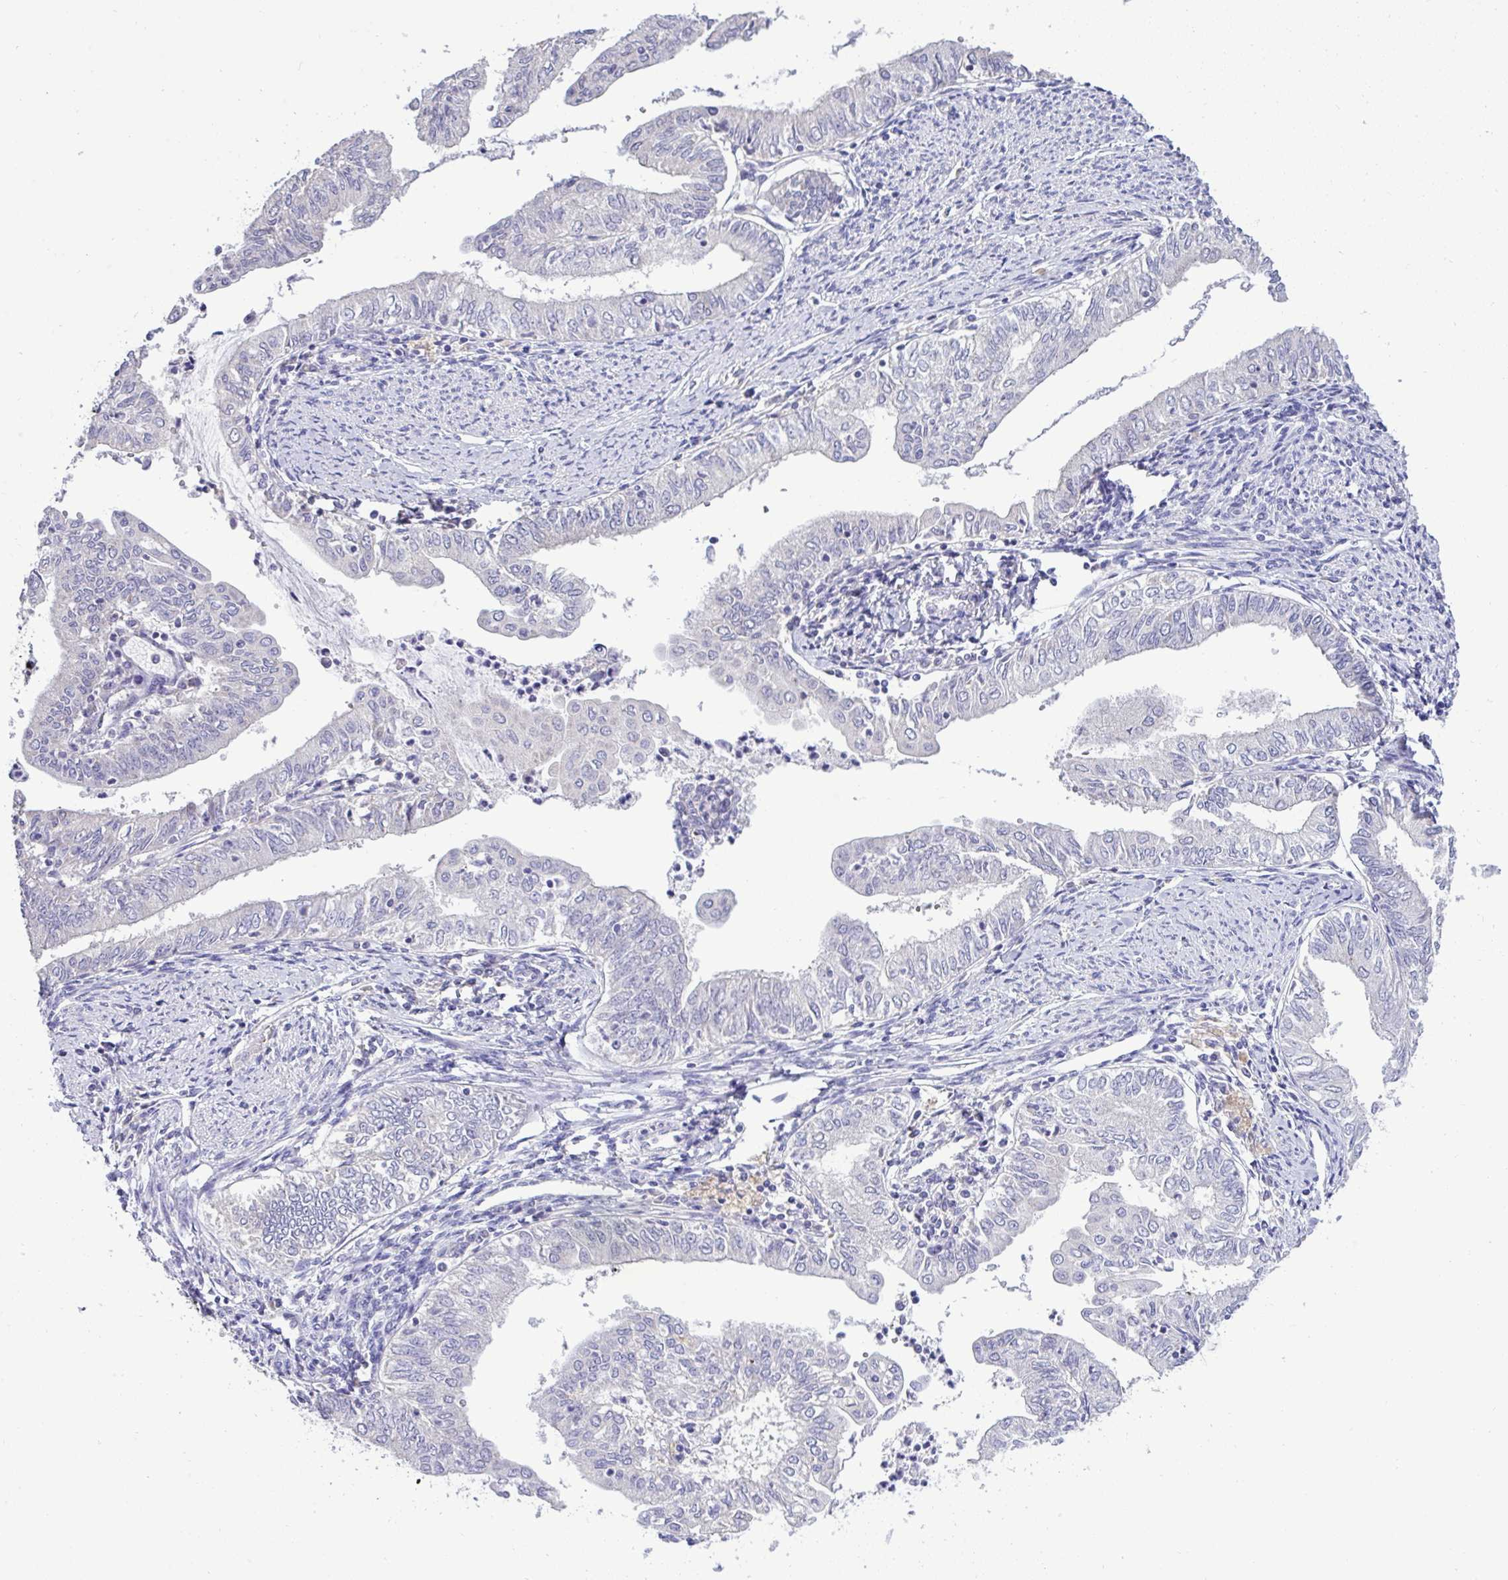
{"staining": {"intensity": "negative", "quantity": "none", "location": "none"}, "tissue": "endometrial cancer", "cell_type": "Tumor cells", "image_type": "cancer", "snomed": [{"axis": "morphology", "description": "Adenocarcinoma, NOS"}, {"axis": "topography", "description": "Endometrium"}], "caption": "There is no significant staining in tumor cells of endometrial cancer.", "gene": "ST8SIA2", "patient": {"sex": "female", "age": 66}}